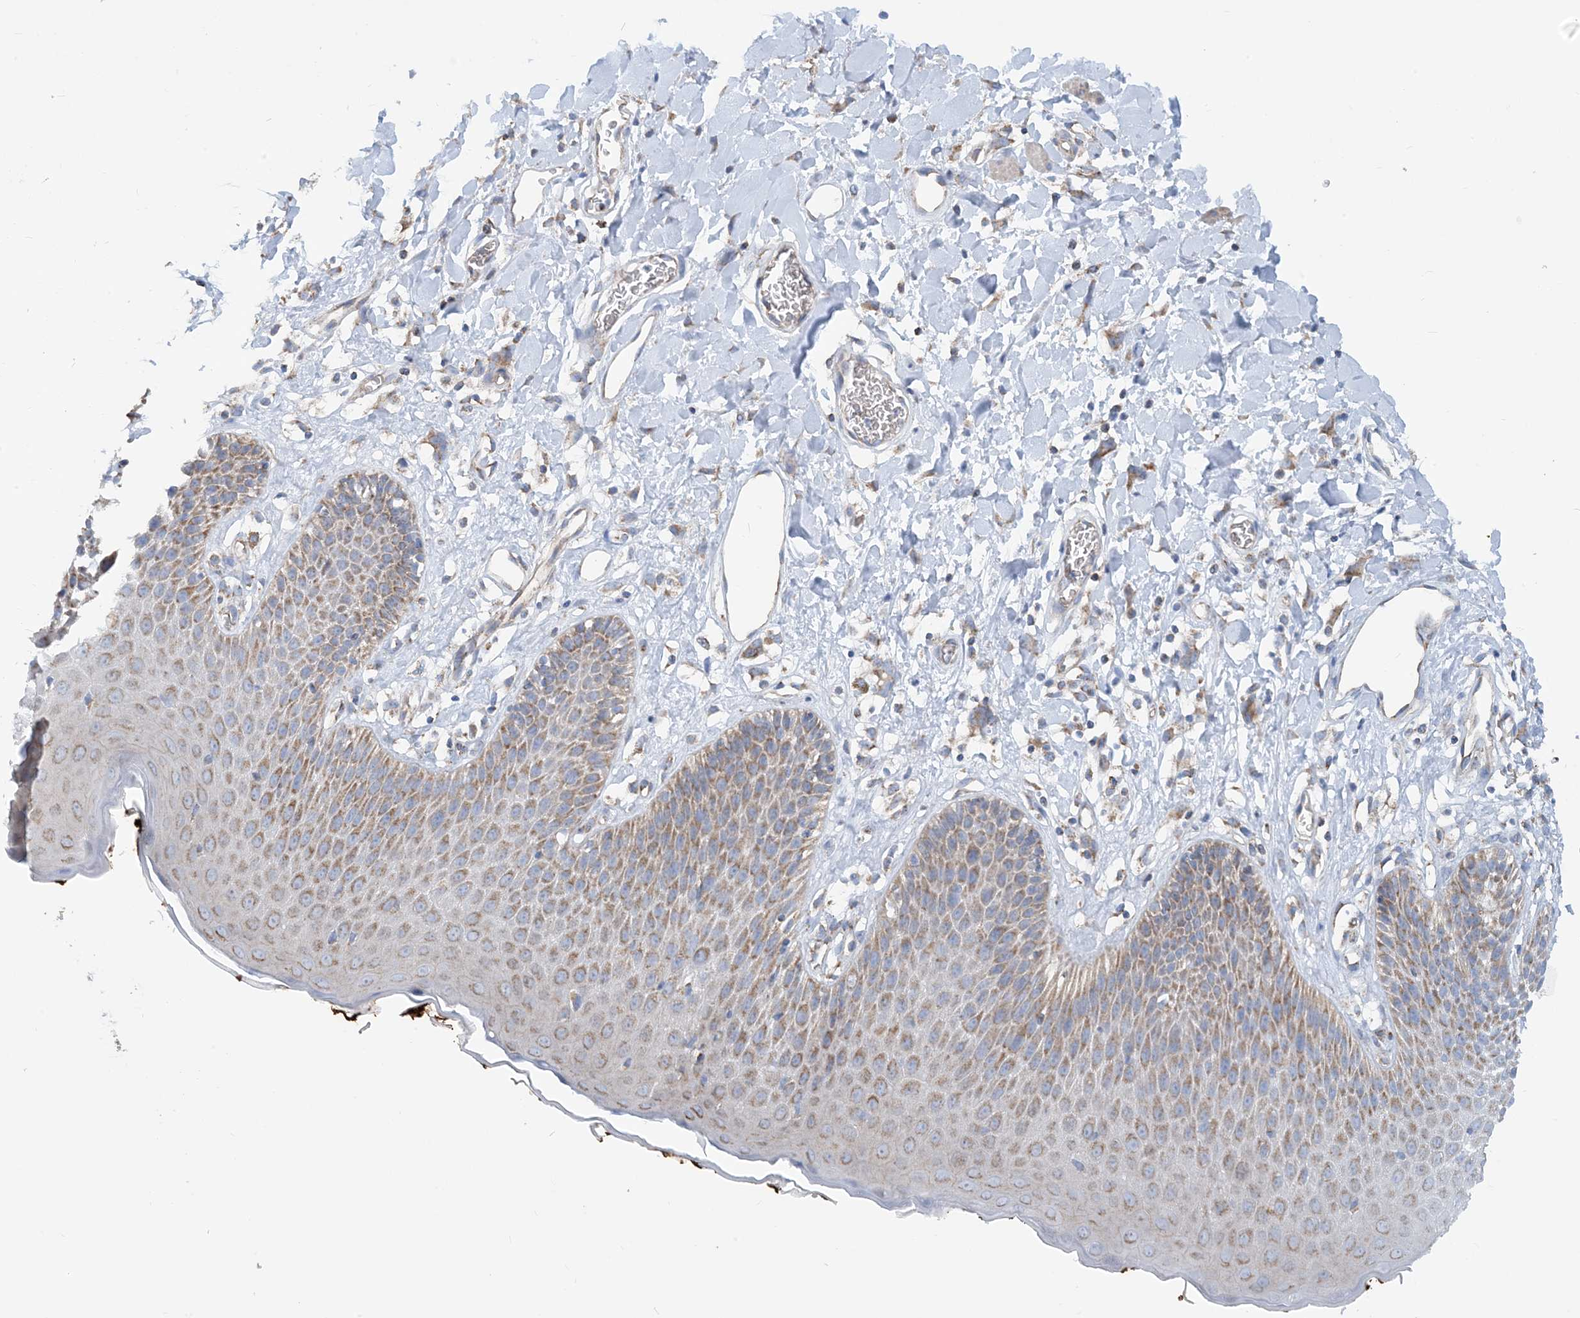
{"staining": {"intensity": "moderate", "quantity": "25%-75%", "location": "cytoplasmic/membranous"}, "tissue": "skin", "cell_type": "Epidermal cells", "image_type": "normal", "snomed": [{"axis": "morphology", "description": "Normal tissue, NOS"}, {"axis": "topography", "description": "Vulva"}], "caption": "Protein staining displays moderate cytoplasmic/membranous positivity in about 25%-75% of epidermal cells in unremarkable skin.", "gene": "PHOSPHO2", "patient": {"sex": "female", "age": 68}}